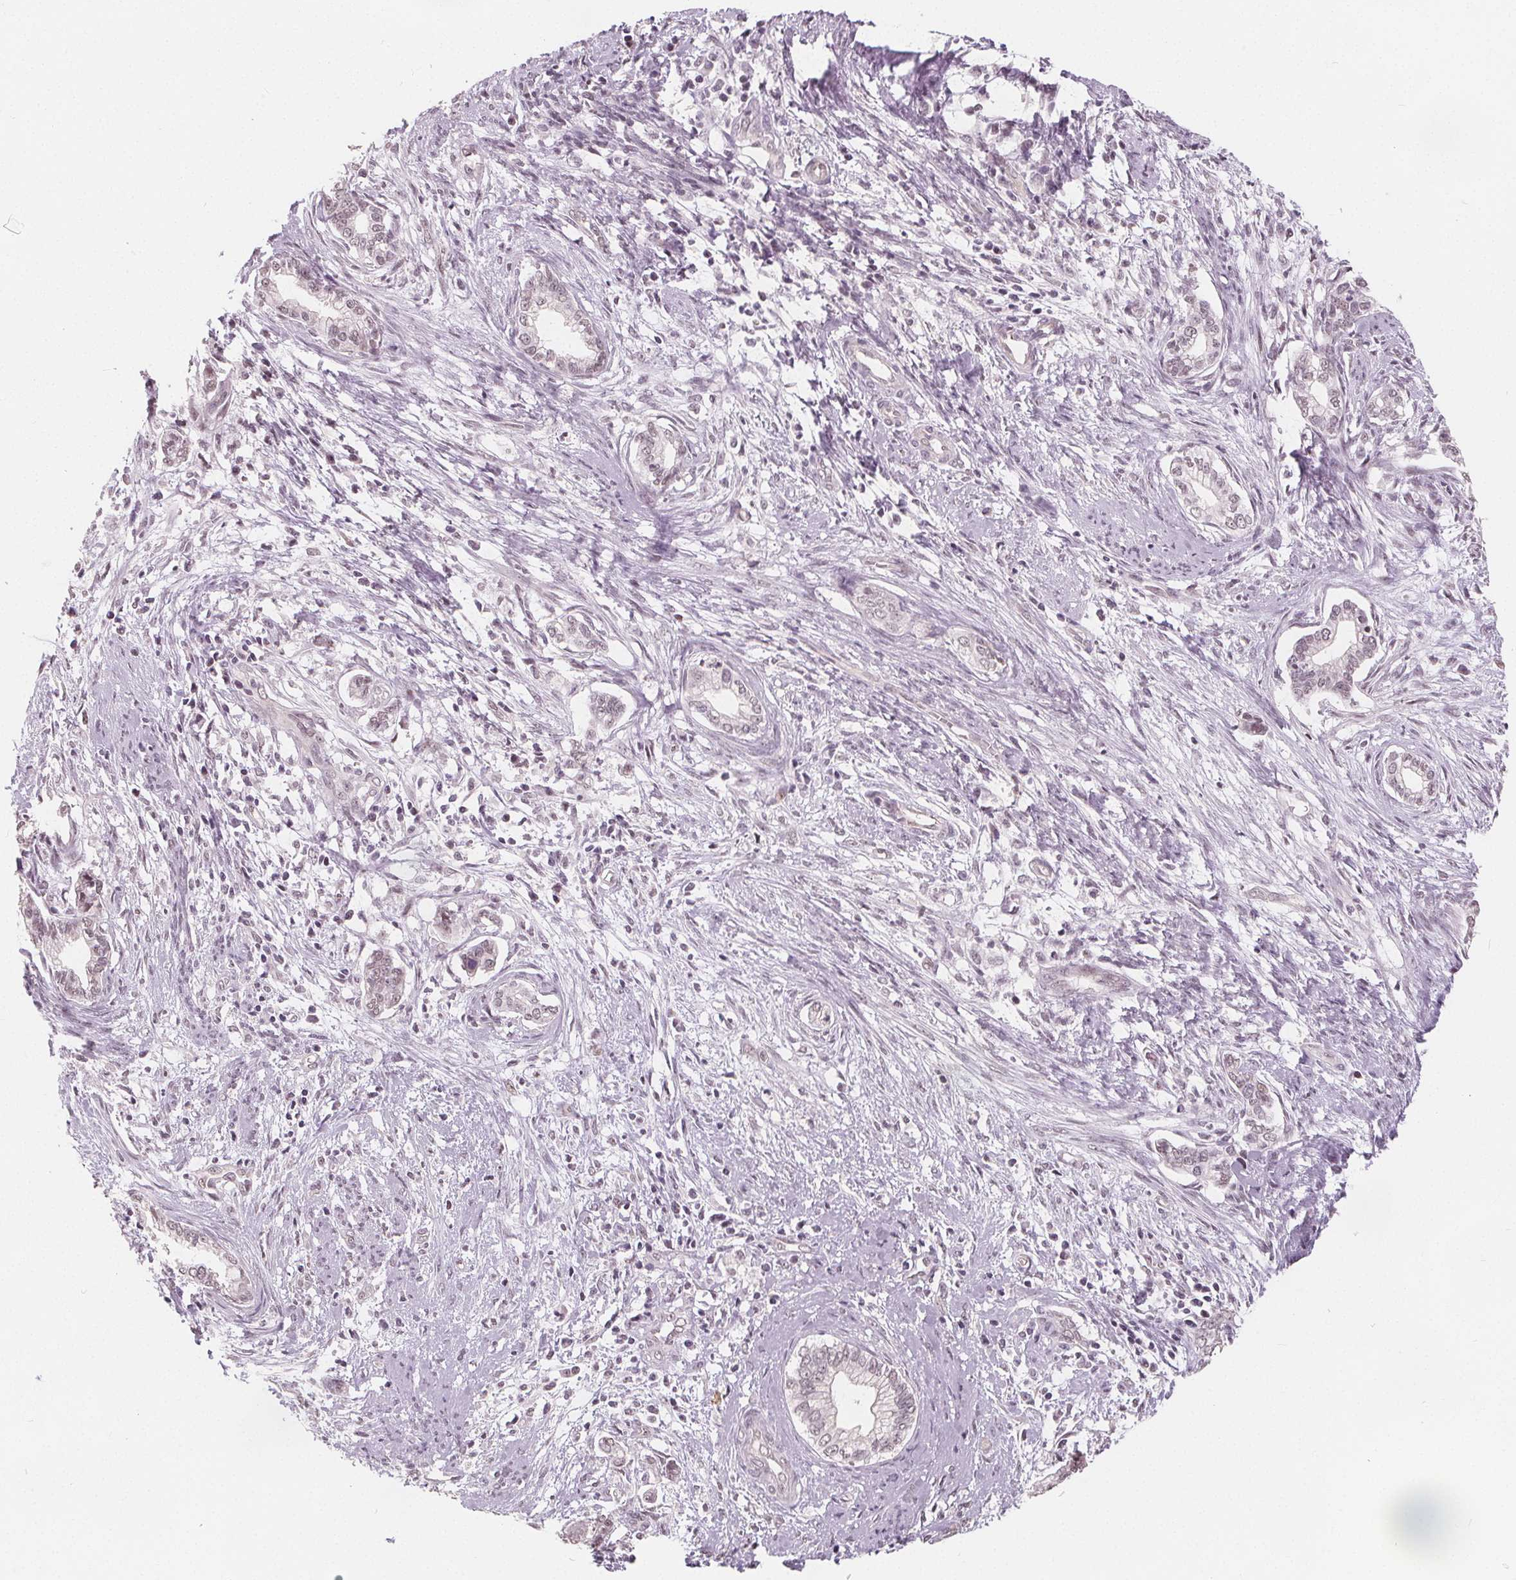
{"staining": {"intensity": "weak", "quantity": ">75%", "location": "nuclear"}, "tissue": "cervical cancer", "cell_type": "Tumor cells", "image_type": "cancer", "snomed": [{"axis": "morphology", "description": "Adenocarcinoma, NOS"}, {"axis": "topography", "description": "Cervix"}], "caption": "Human cervical cancer stained with a protein marker displays weak staining in tumor cells.", "gene": "NUP210L", "patient": {"sex": "female", "age": 62}}